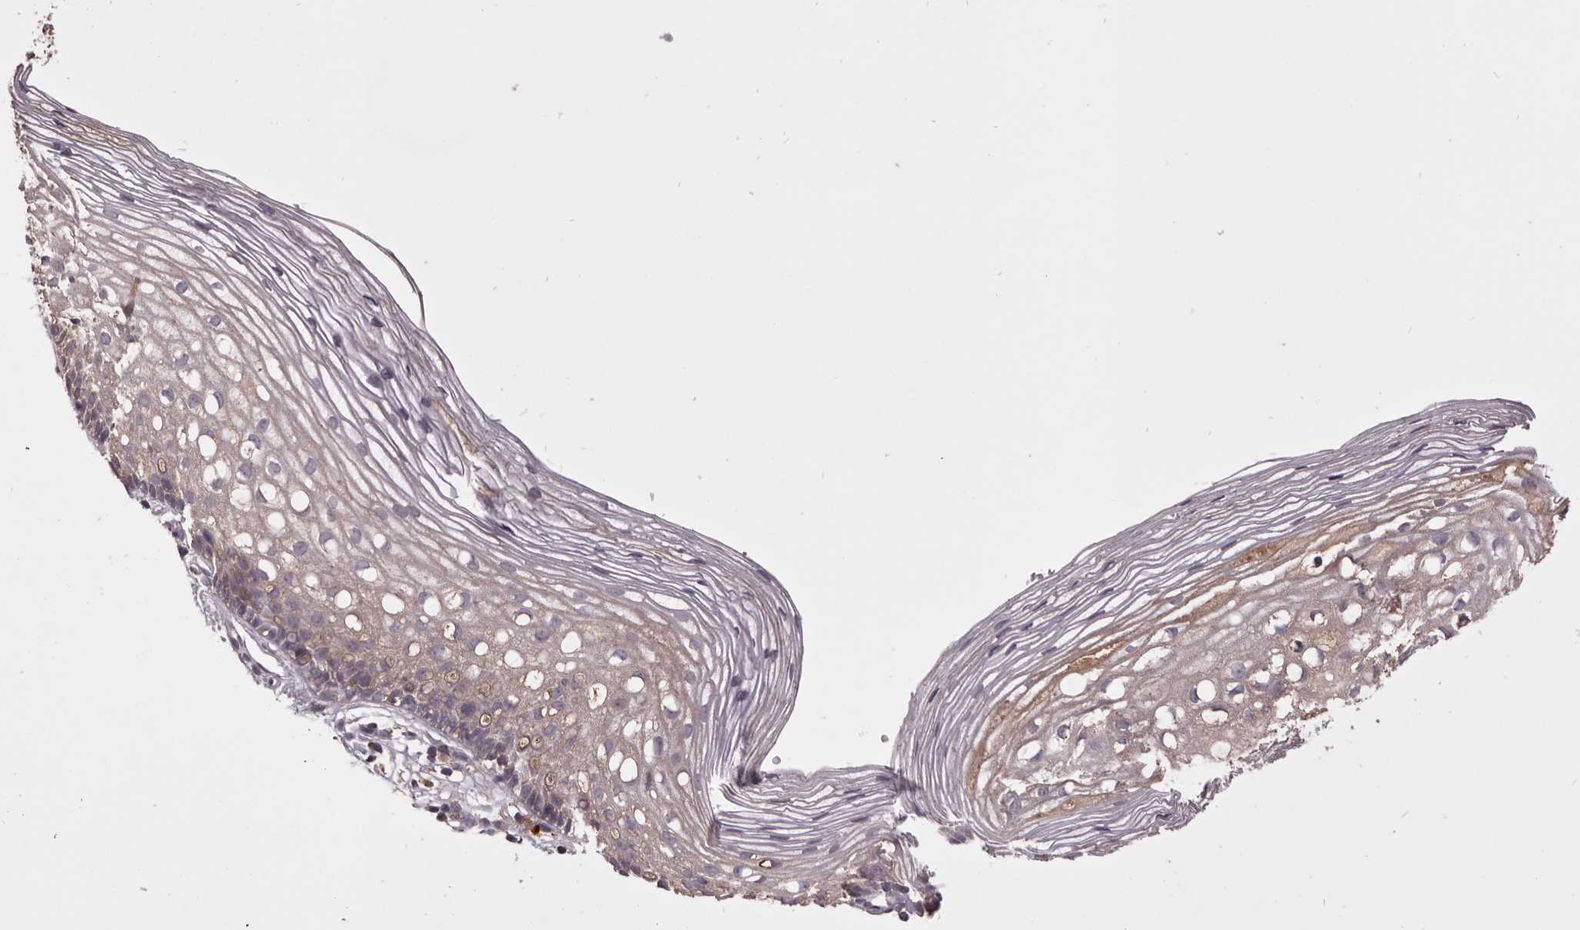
{"staining": {"intensity": "negative", "quantity": "none", "location": "none"}, "tissue": "cervix", "cell_type": "Glandular cells", "image_type": "normal", "snomed": [{"axis": "morphology", "description": "Normal tissue, NOS"}, {"axis": "topography", "description": "Cervix"}], "caption": "This is an immunohistochemistry (IHC) photomicrograph of unremarkable human cervix. There is no expression in glandular cells.", "gene": "HCAR2", "patient": {"sex": "female", "age": 27}}